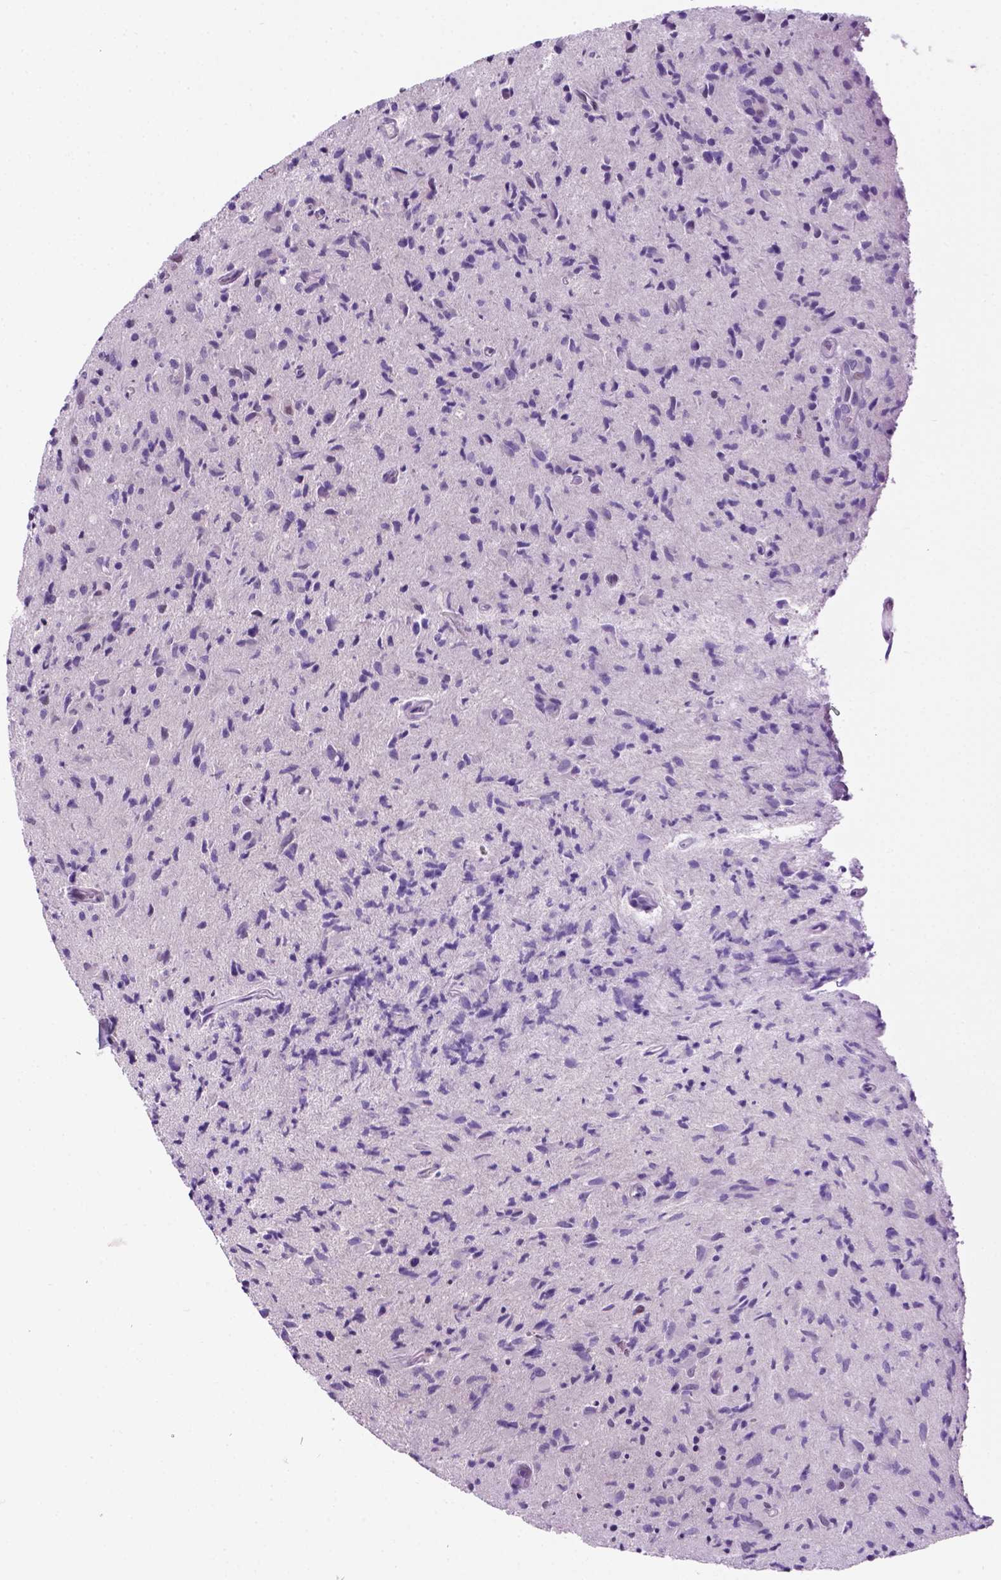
{"staining": {"intensity": "negative", "quantity": "none", "location": "none"}, "tissue": "glioma", "cell_type": "Tumor cells", "image_type": "cancer", "snomed": [{"axis": "morphology", "description": "Glioma, malignant, High grade"}, {"axis": "topography", "description": "Brain"}], "caption": "This histopathology image is of malignant high-grade glioma stained with IHC to label a protein in brown with the nuclei are counter-stained blue. There is no expression in tumor cells. Brightfield microscopy of immunohistochemistry (IHC) stained with DAB (3,3'-diaminobenzidine) (brown) and hematoxylin (blue), captured at high magnification.", "gene": "TMEM210", "patient": {"sex": "male", "age": 54}}